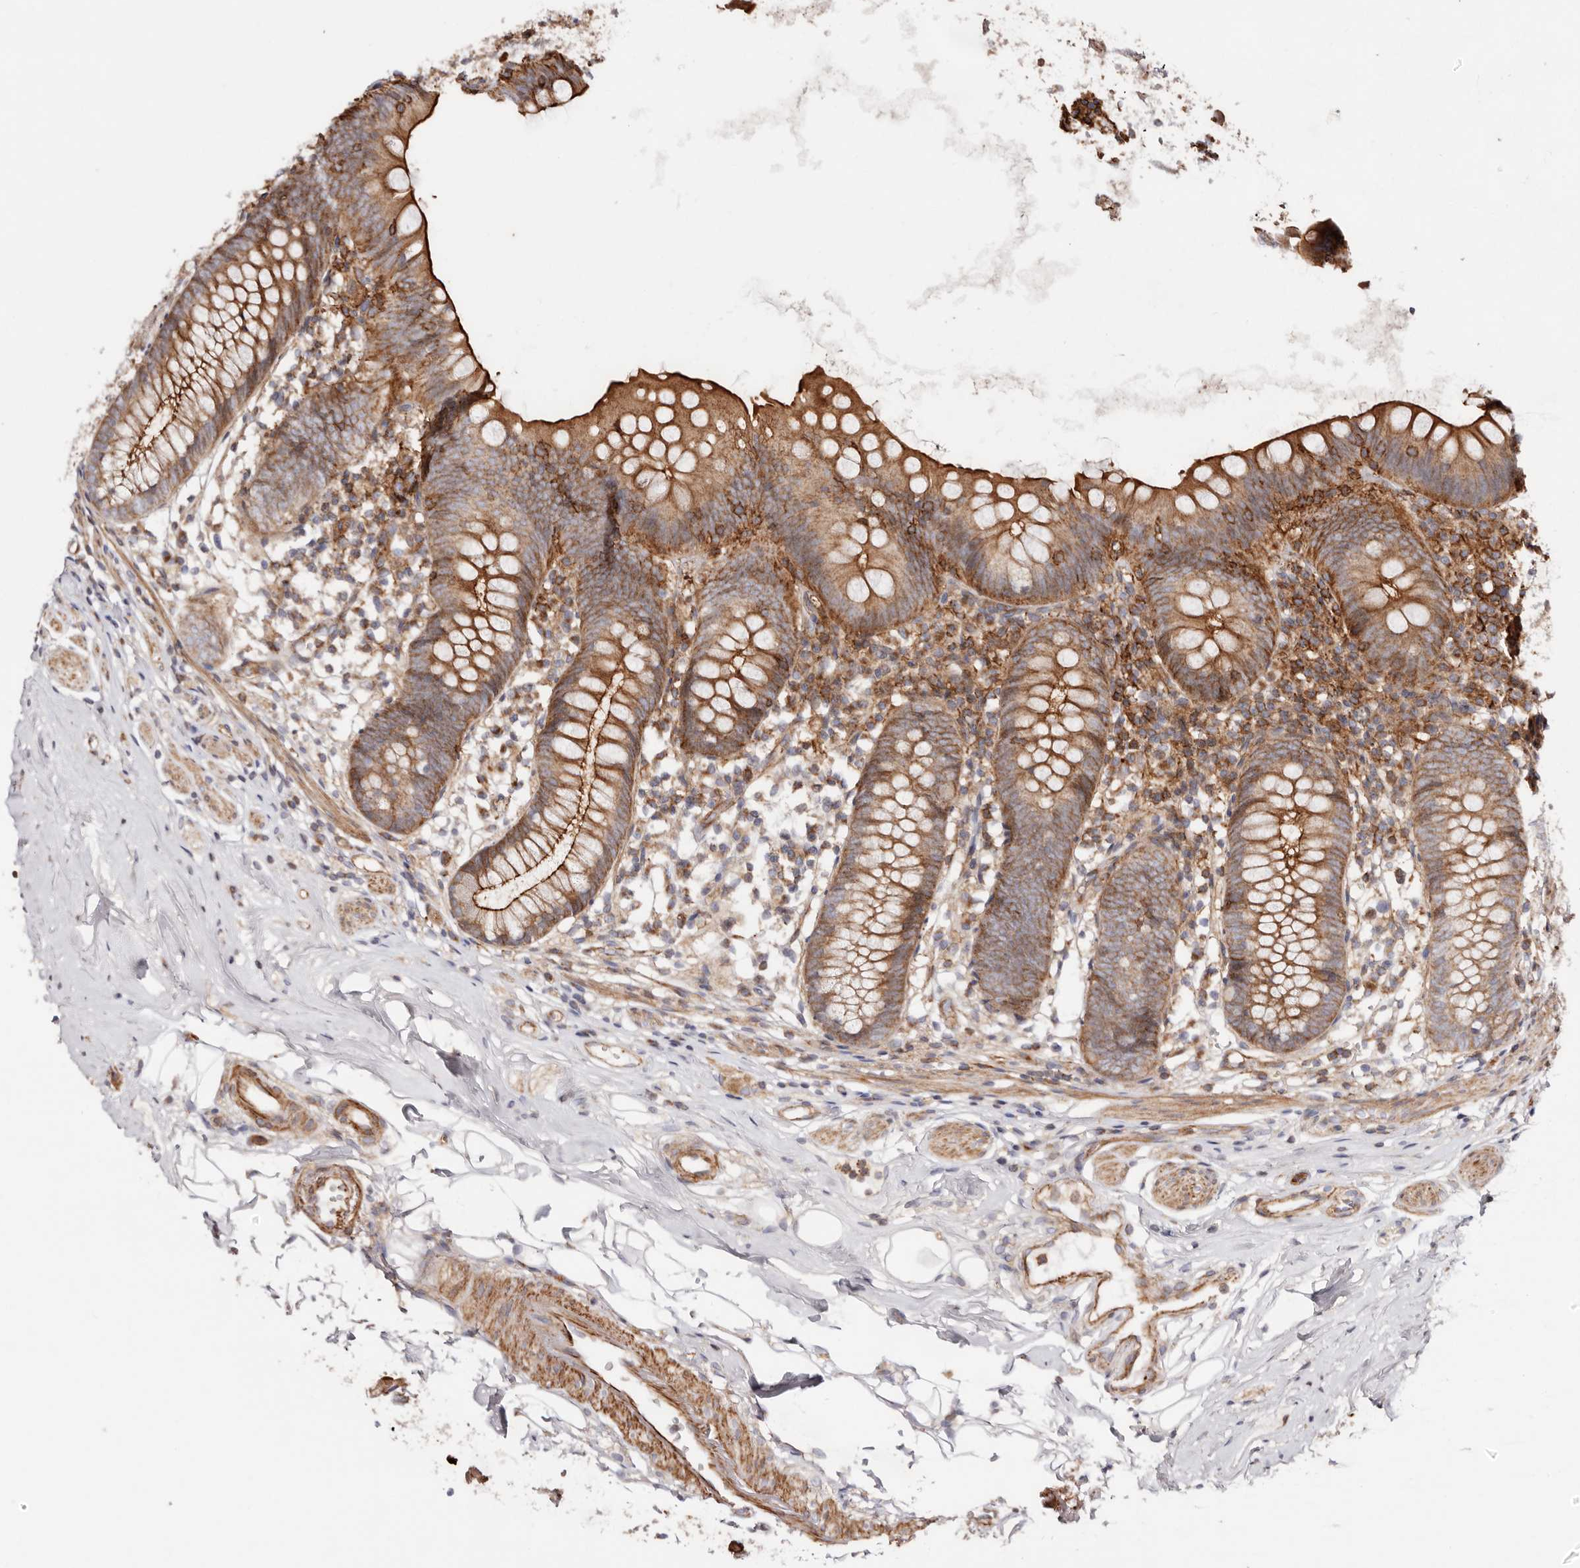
{"staining": {"intensity": "strong", "quantity": ">75%", "location": "cytoplasmic/membranous"}, "tissue": "appendix", "cell_type": "Glandular cells", "image_type": "normal", "snomed": [{"axis": "morphology", "description": "Normal tissue, NOS"}, {"axis": "topography", "description": "Appendix"}], "caption": "Appendix stained for a protein shows strong cytoplasmic/membranous positivity in glandular cells. The staining was performed using DAB (3,3'-diaminobenzidine), with brown indicating positive protein expression. Nuclei are stained blue with hematoxylin.", "gene": "PTPN22", "patient": {"sex": "female", "age": 62}}